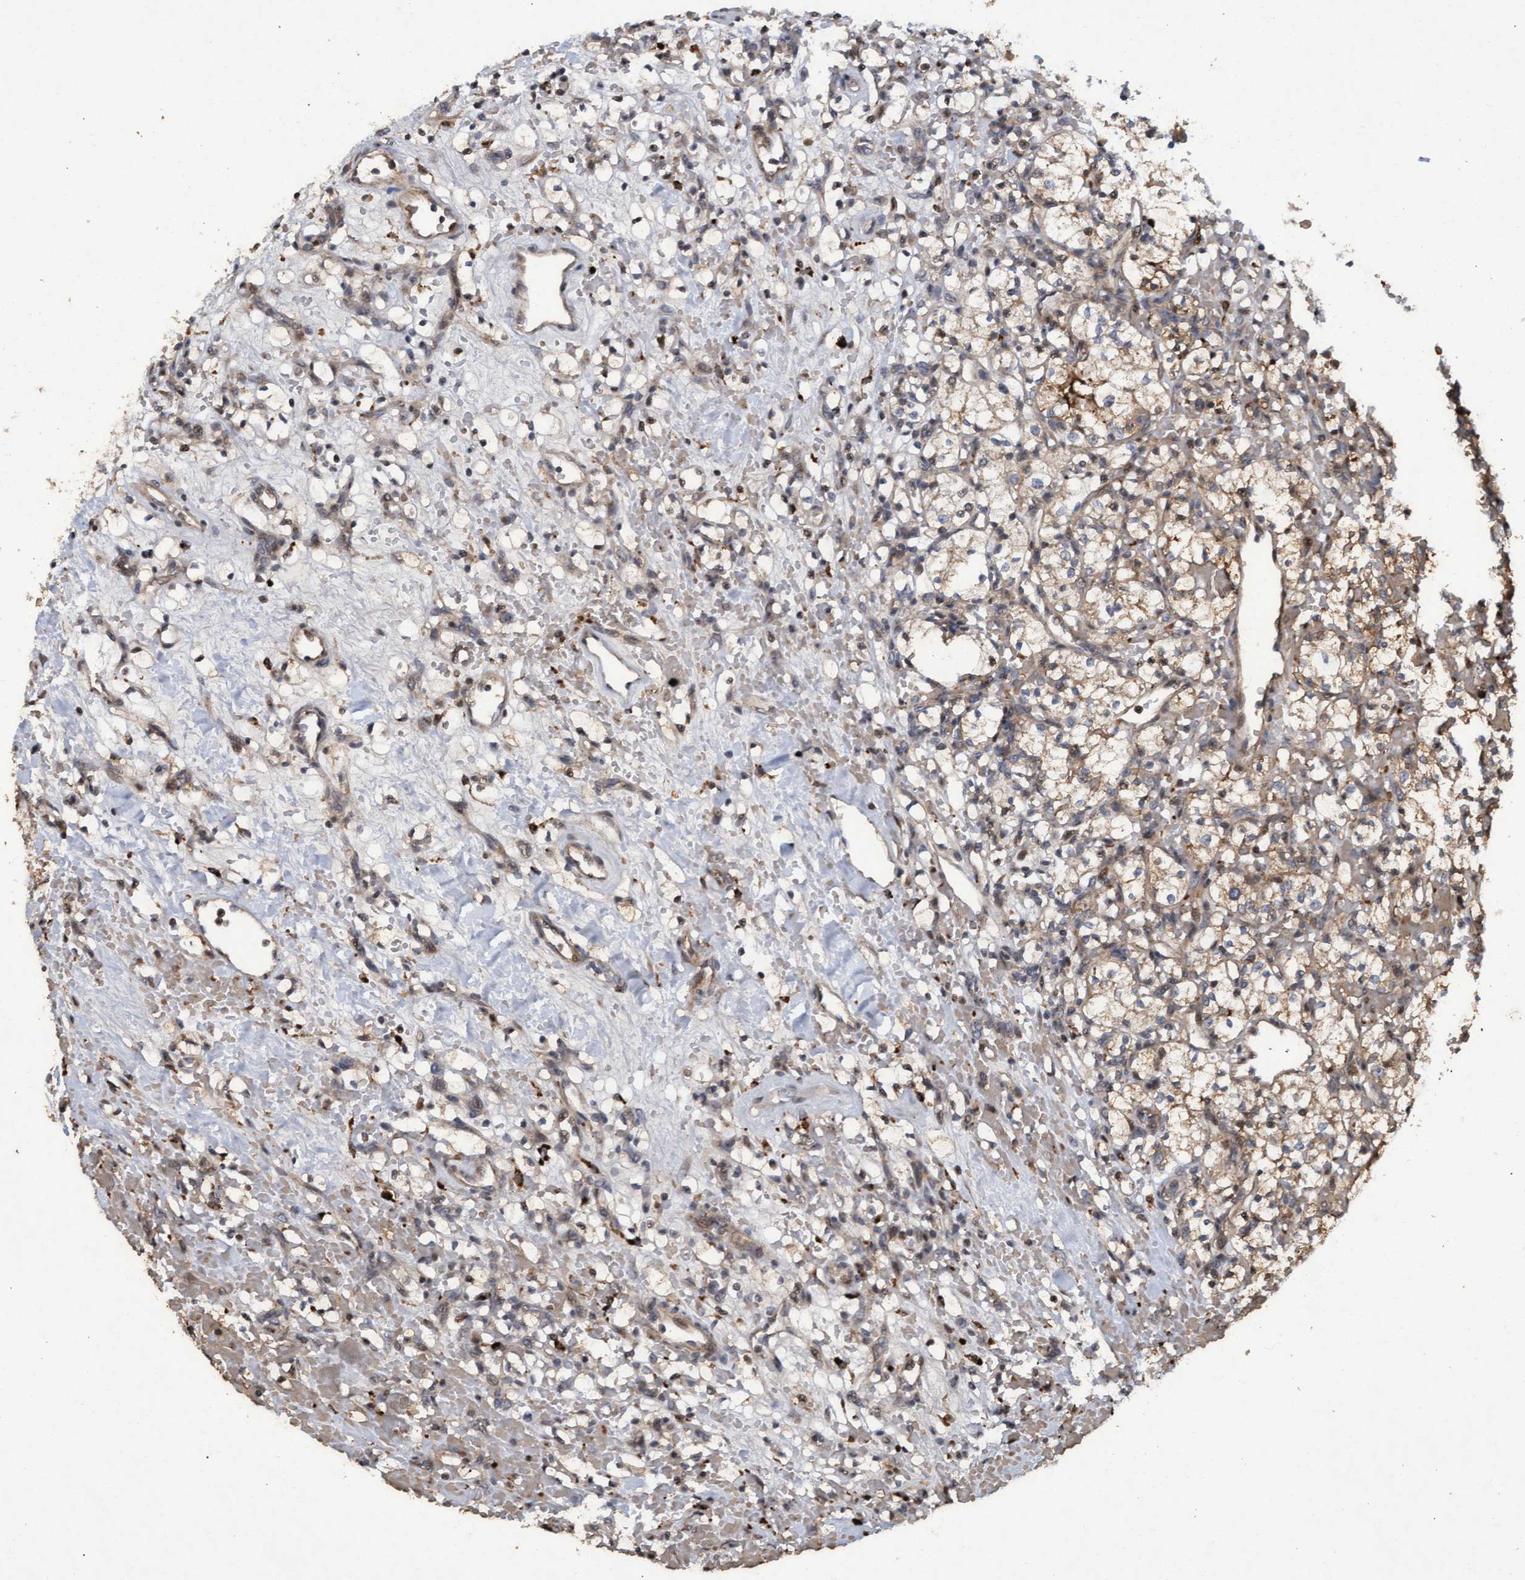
{"staining": {"intensity": "weak", "quantity": "<25%", "location": "cytoplasmic/membranous"}, "tissue": "renal cancer", "cell_type": "Tumor cells", "image_type": "cancer", "snomed": [{"axis": "morphology", "description": "Adenocarcinoma, NOS"}, {"axis": "topography", "description": "Kidney"}], "caption": "Tumor cells are negative for brown protein staining in renal cancer (adenocarcinoma). (Immunohistochemistry (ihc), brightfield microscopy, high magnification).", "gene": "KCNC2", "patient": {"sex": "female", "age": 60}}